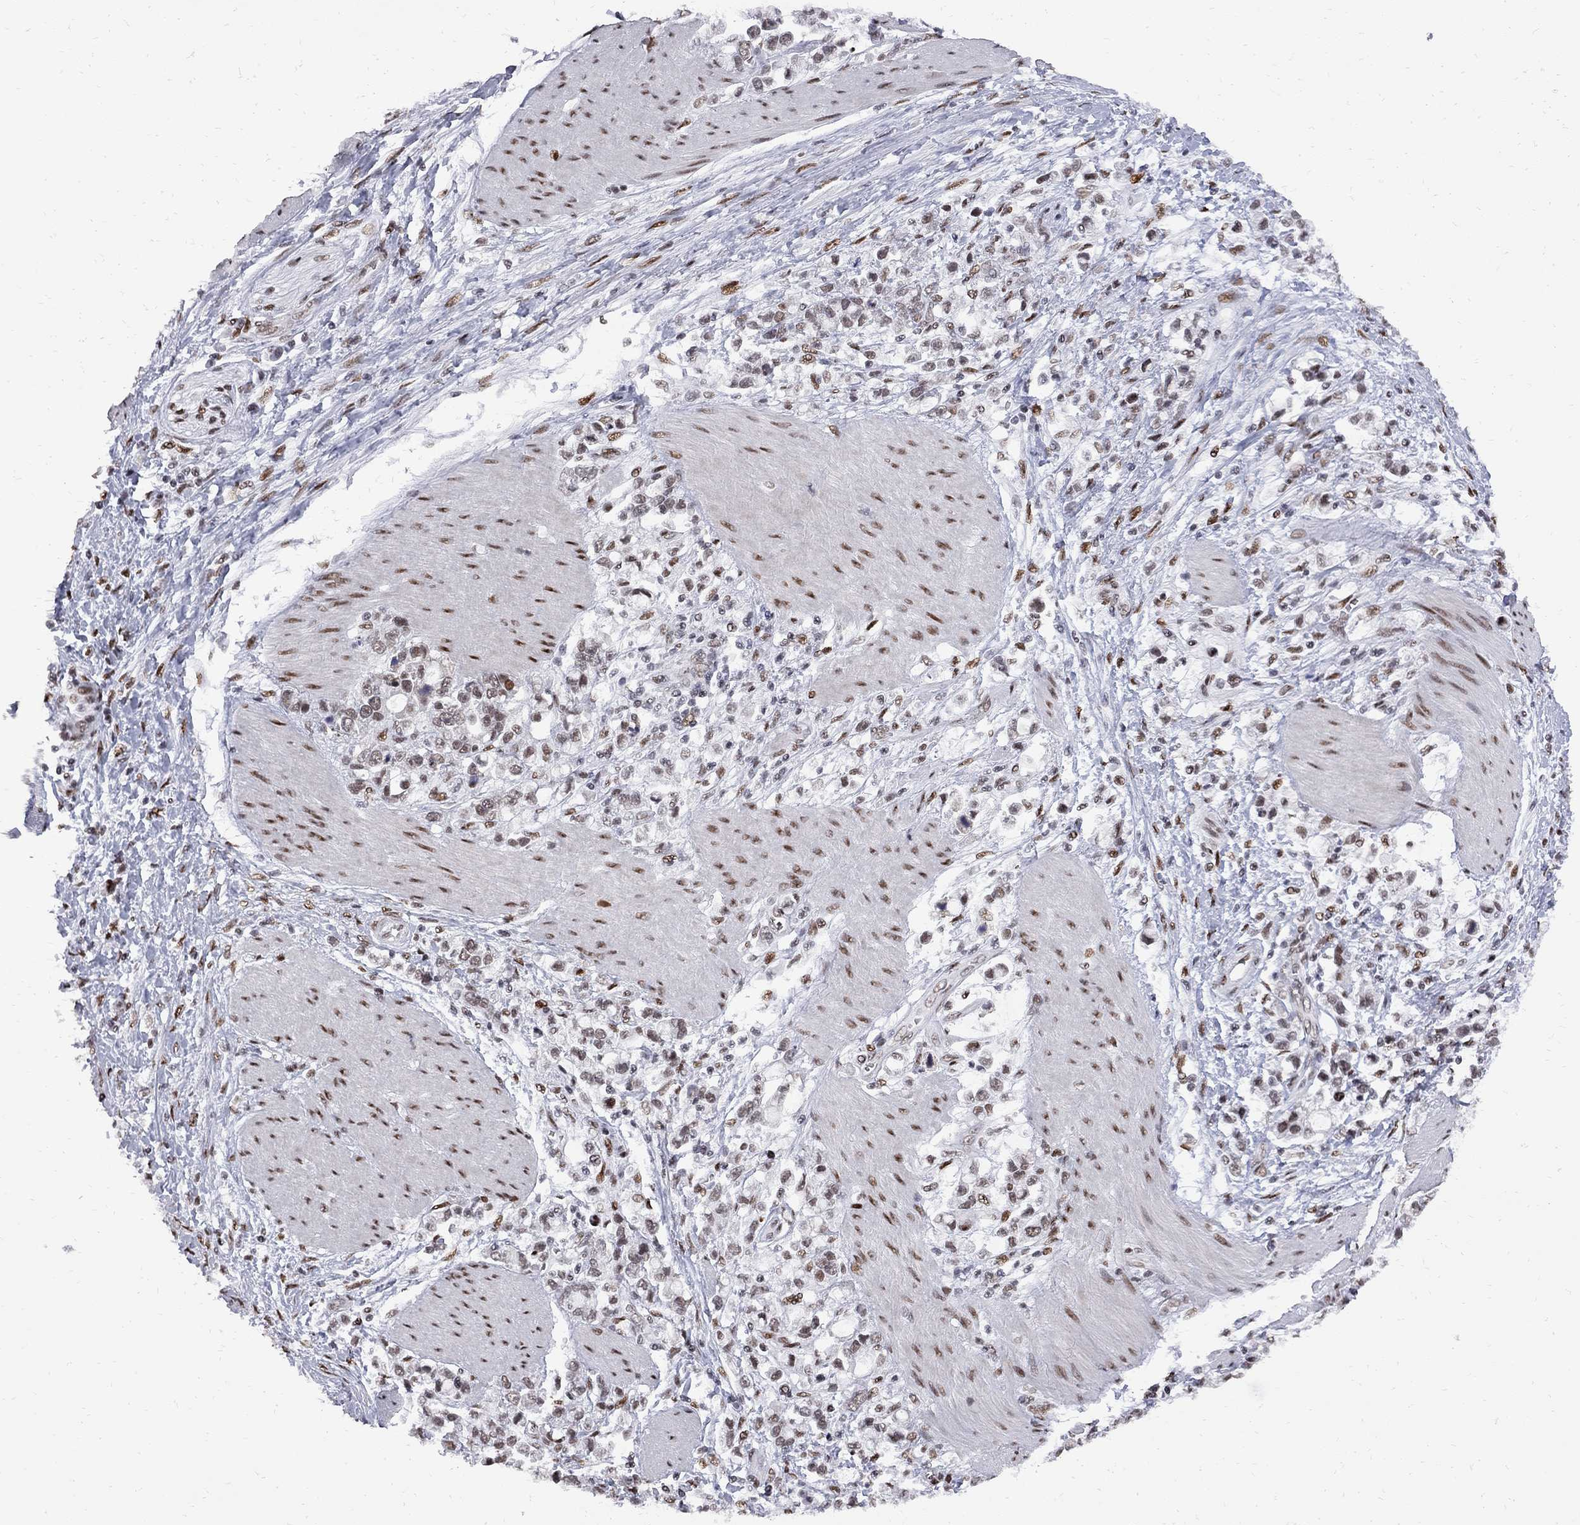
{"staining": {"intensity": "moderate", "quantity": "<25%", "location": "nuclear"}, "tissue": "stomach cancer", "cell_type": "Tumor cells", "image_type": "cancer", "snomed": [{"axis": "morphology", "description": "Adenocarcinoma, NOS"}, {"axis": "topography", "description": "Stomach"}], "caption": "Human stomach cancer stained with a brown dye reveals moderate nuclear positive positivity in approximately <25% of tumor cells.", "gene": "ZBTB47", "patient": {"sex": "male", "age": 63}}